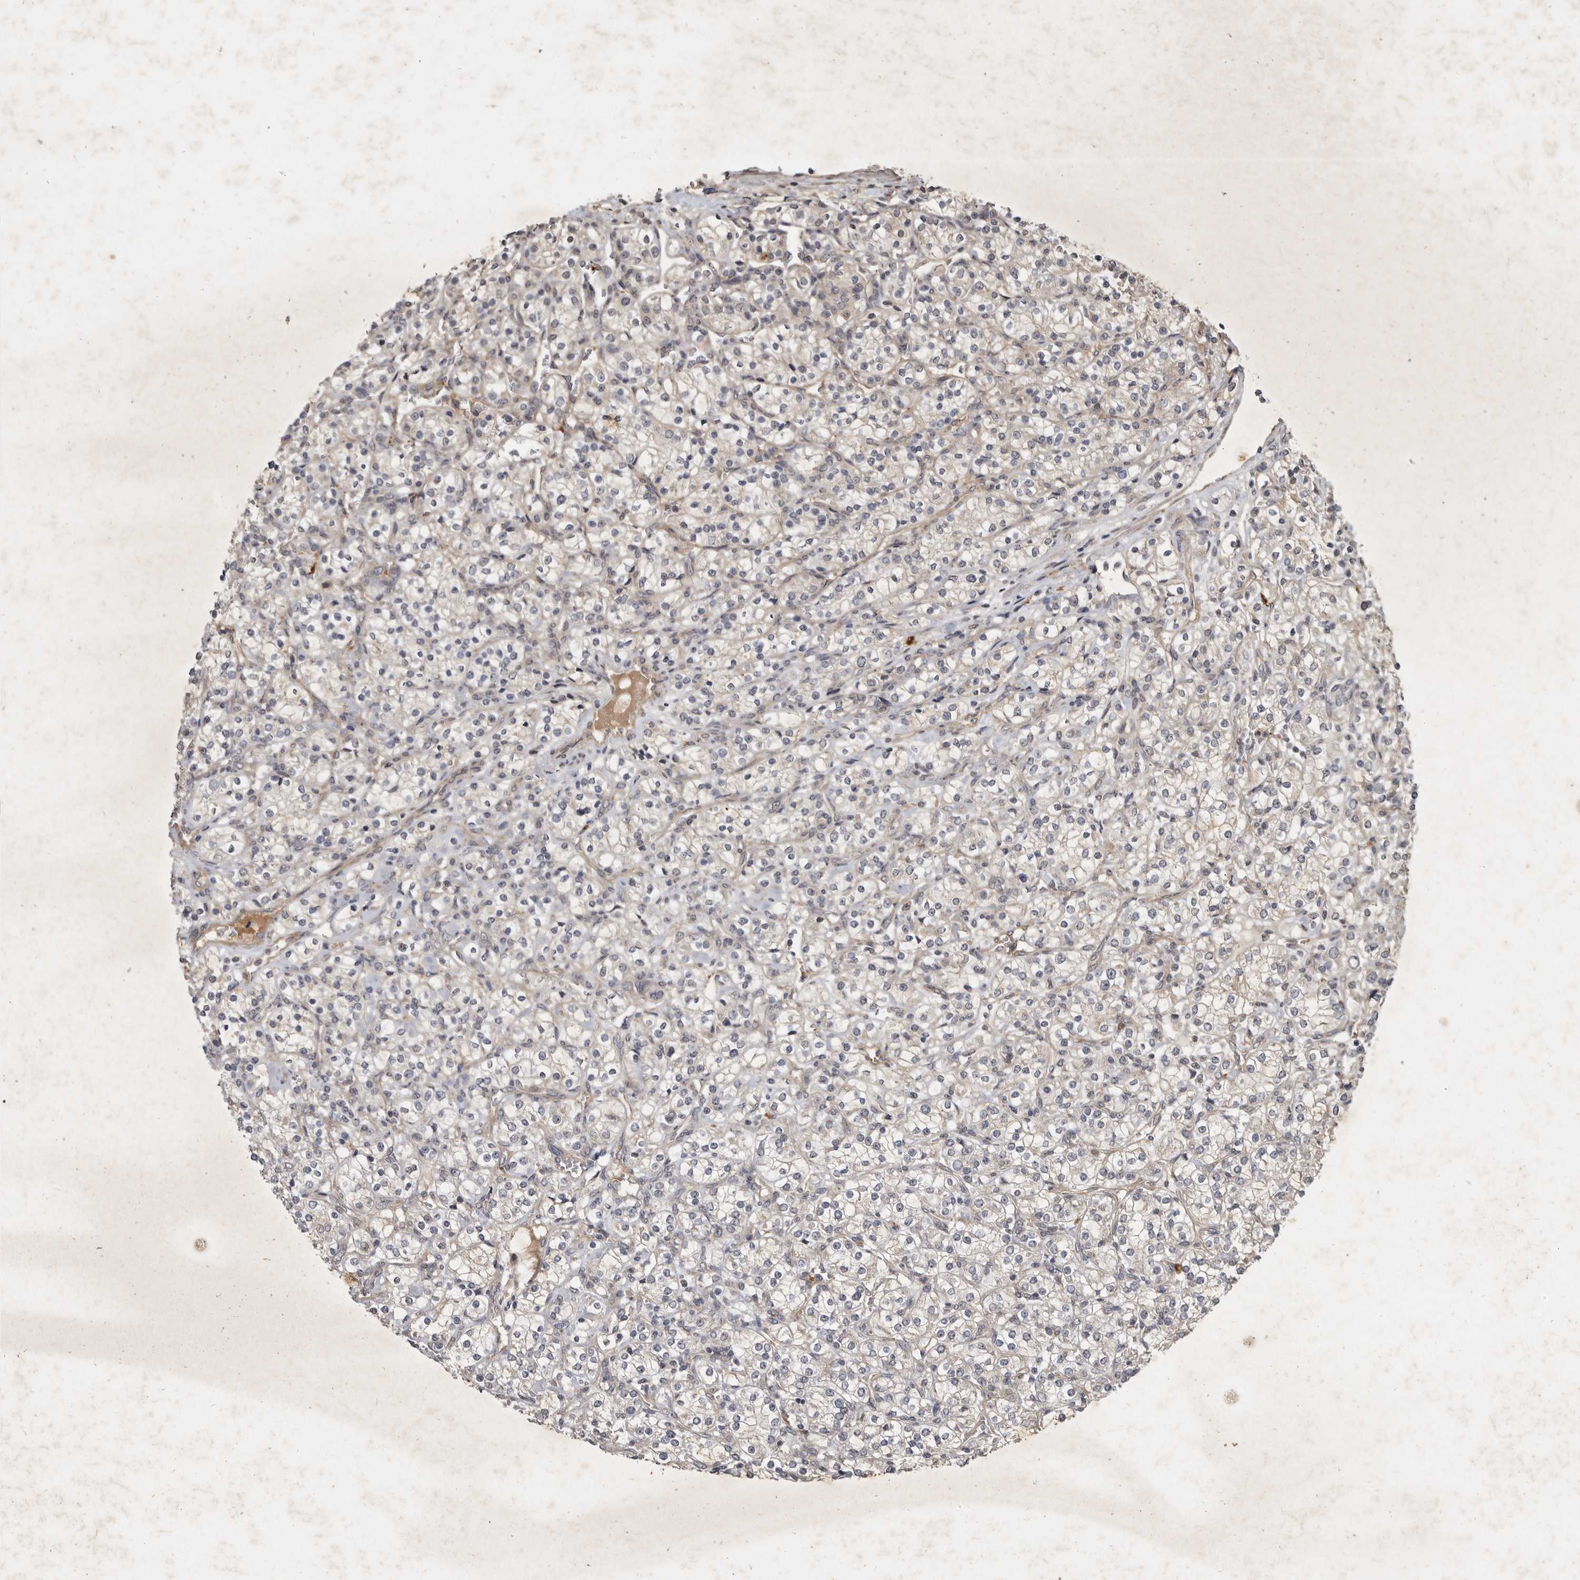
{"staining": {"intensity": "negative", "quantity": "none", "location": "none"}, "tissue": "renal cancer", "cell_type": "Tumor cells", "image_type": "cancer", "snomed": [{"axis": "morphology", "description": "Adenocarcinoma, NOS"}, {"axis": "topography", "description": "Kidney"}], "caption": "This histopathology image is of renal adenocarcinoma stained with immunohistochemistry (IHC) to label a protein in brown with the nuclei are counter-stained blue. There is no expression in tumor cells.", "gene": "DNAJC28", "patient": {"sex": "male", "age": 77}}